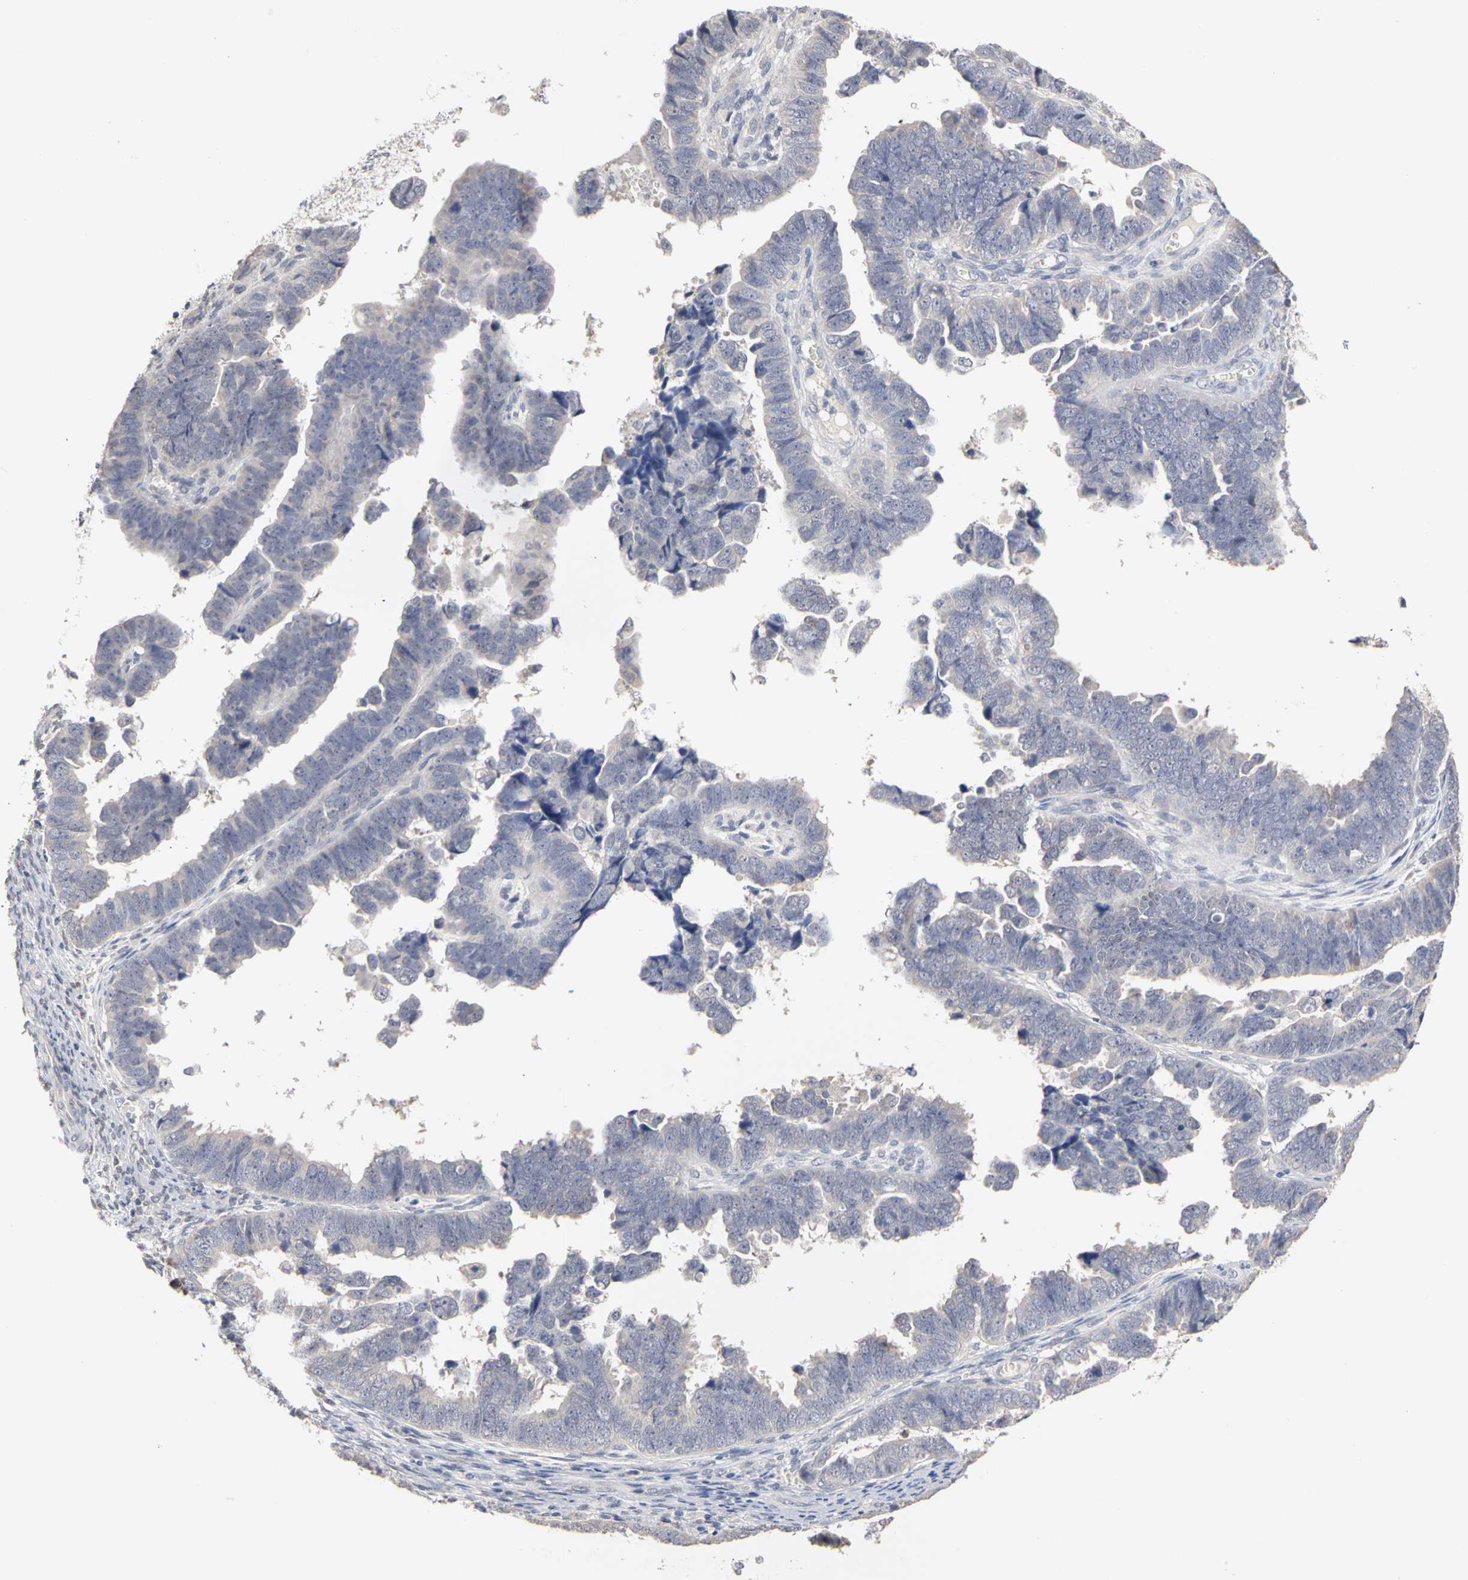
{"staining": {"intensity": "negative", "quantity": "none", "location": "none"}, "tissue": "endometrial cancer", "cell_type": "Tumor cells", "image_type": "cancer", "snomed": [{"axis": "morphology", "description": "Adenocarcinoma, NOS"}, {"axis": "topography", "description": "Endometrium"}], "caption": "The micrograph displays no significant positivity in tumor cells of endometrial cancer.", "gene": "PGR", "patient": {"sex": "female", "age": 75}}